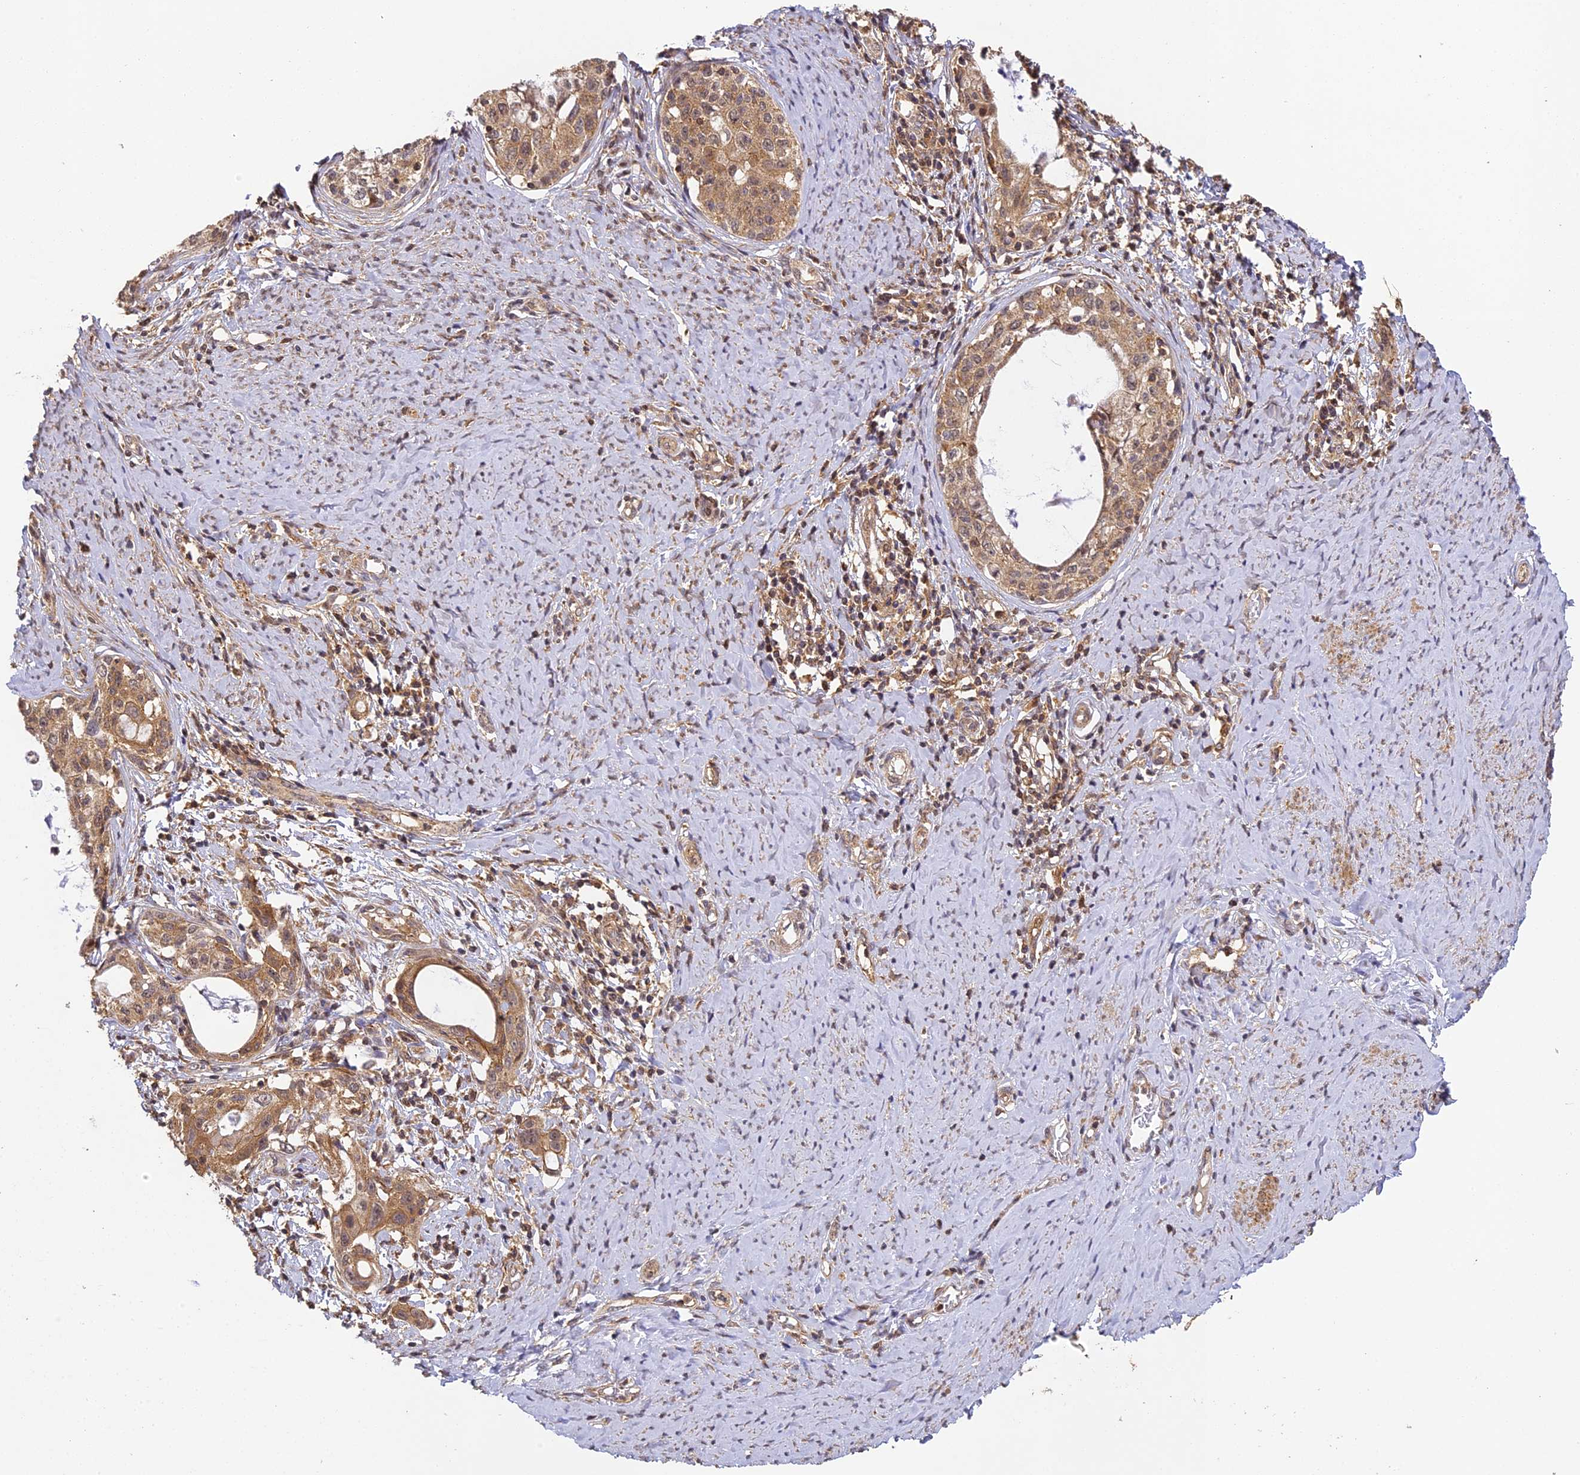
{"staining": {"intensity": "moderate", "quantity": ">75%", "location": "cytoplasmic/membranous,nuclear"}, "tissue": "cervical cancer", "cell_type": "Tumor cells", "image_type": "cancer", "snomed": [{"axis": "morphology", "description": "Squamous cell carcinoma, NOS"}, {"axis": "morphology", "description": "Adenocarcinoma, NOS"}, {"axis": "topography", "description": "Cervix"}], "caption": "Moderate cytoplasmic/membranous and nuclear protein positivity is seen in about >75% of tumor cells in cervical adenocarcinoma. The staining was performed using DAB to visualize the protein expression in brown, while the nuclei were stained in blue with hematoxylin (Magnification: 20x).", "gene": "ZNF443", "patient": {"sex": "female", "age": 52}}